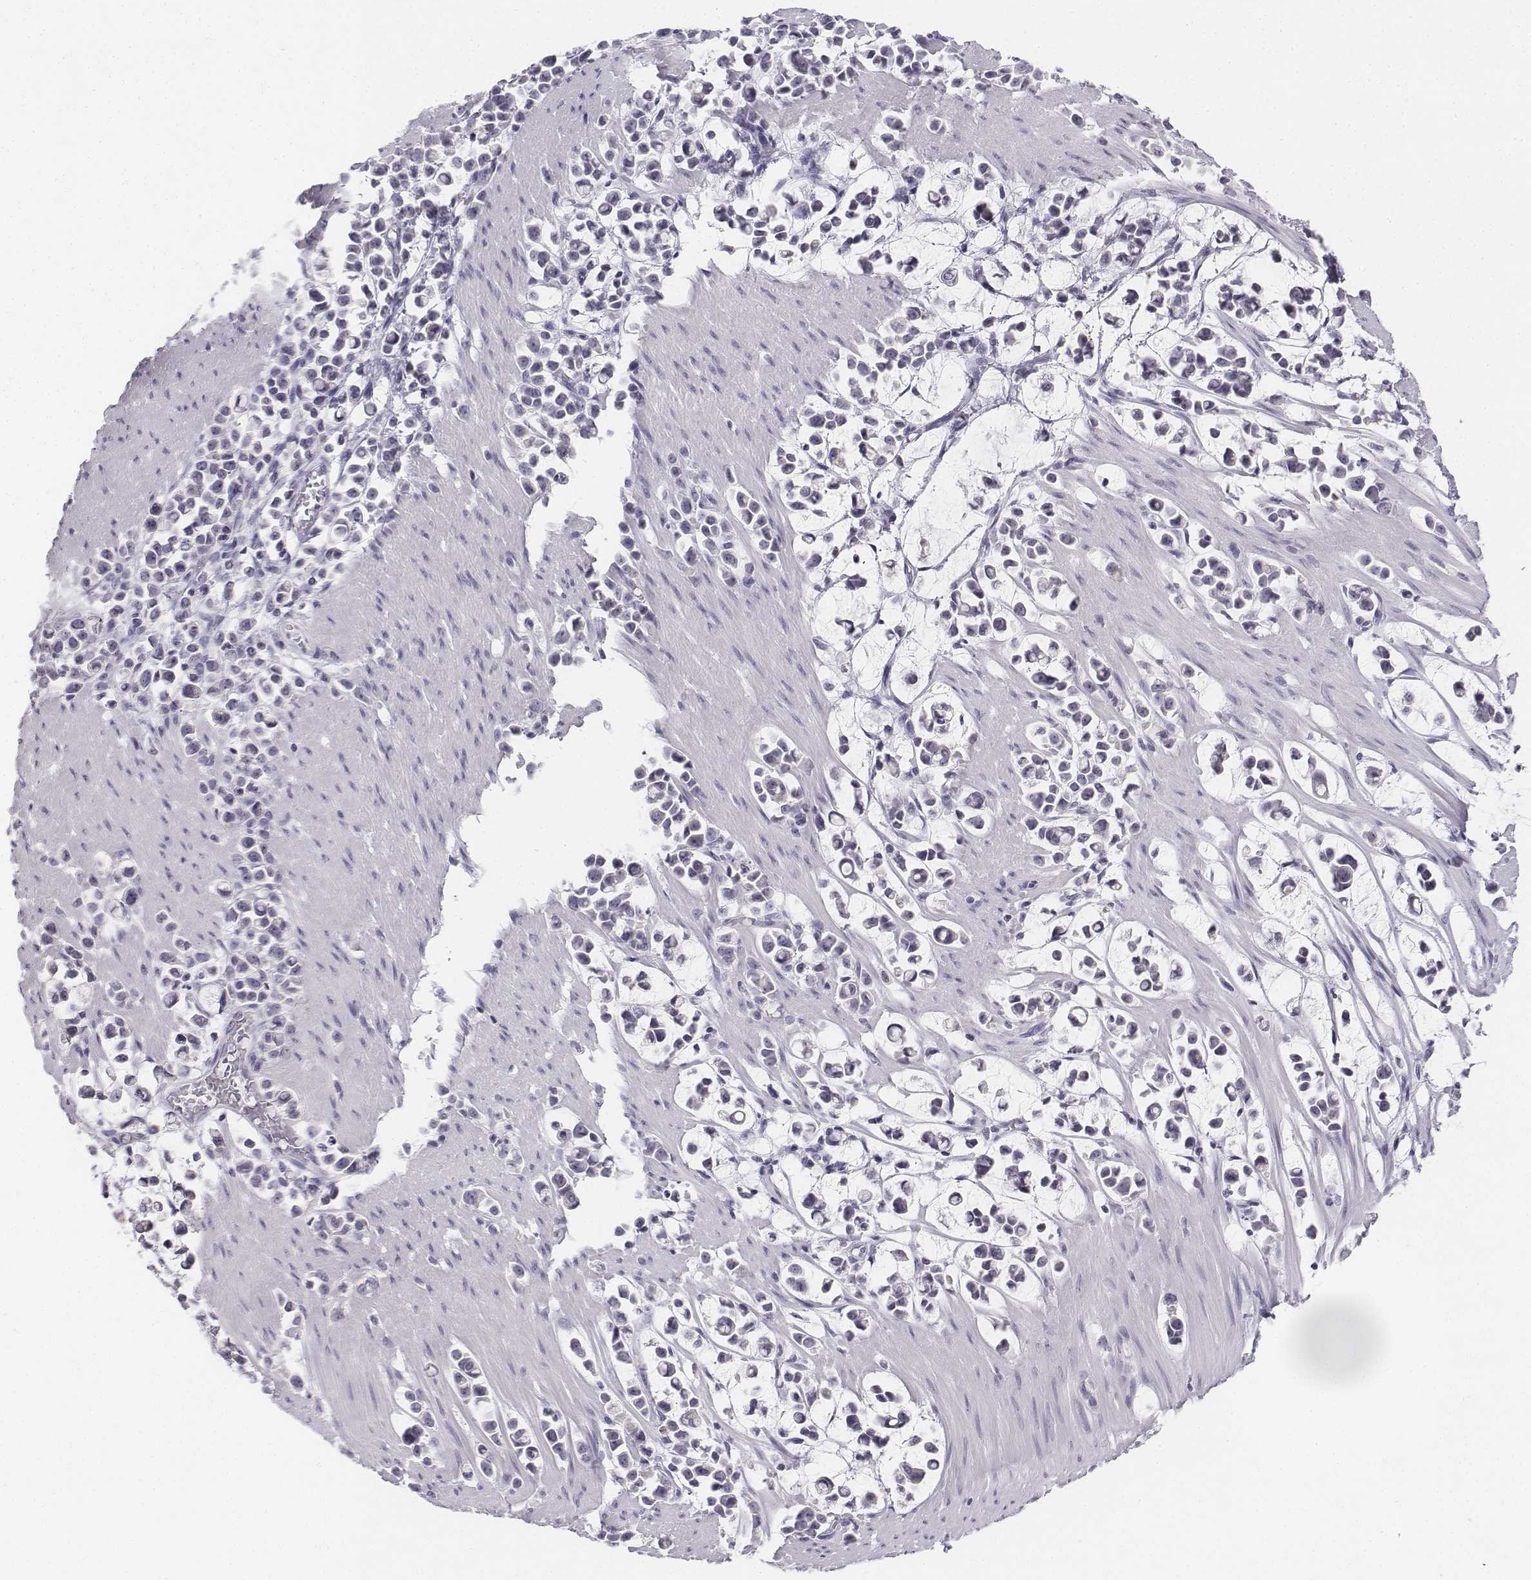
{"staining": {"intensity": "negative", "quantity": "none", "location": "none"}, "tissue": "stomach cancer", "cell_type": "Tumor cells", "image_type": "cancer", "snomed": [{"axis": "morphology", "description": "Adenocarcinoma, NOS"}, {"axis": "topography", "description": "Stomach"}], "caption": "The immunohistochemistry image has no significant staining in tumor cells of adenocarcinoma (stomach) tissue. (DAB (3,3'-diaminobenzidine) IHC with hematoxylin counter stain).", "gene": "UCN2", "patient": {"sex": "male", "age": 82}}